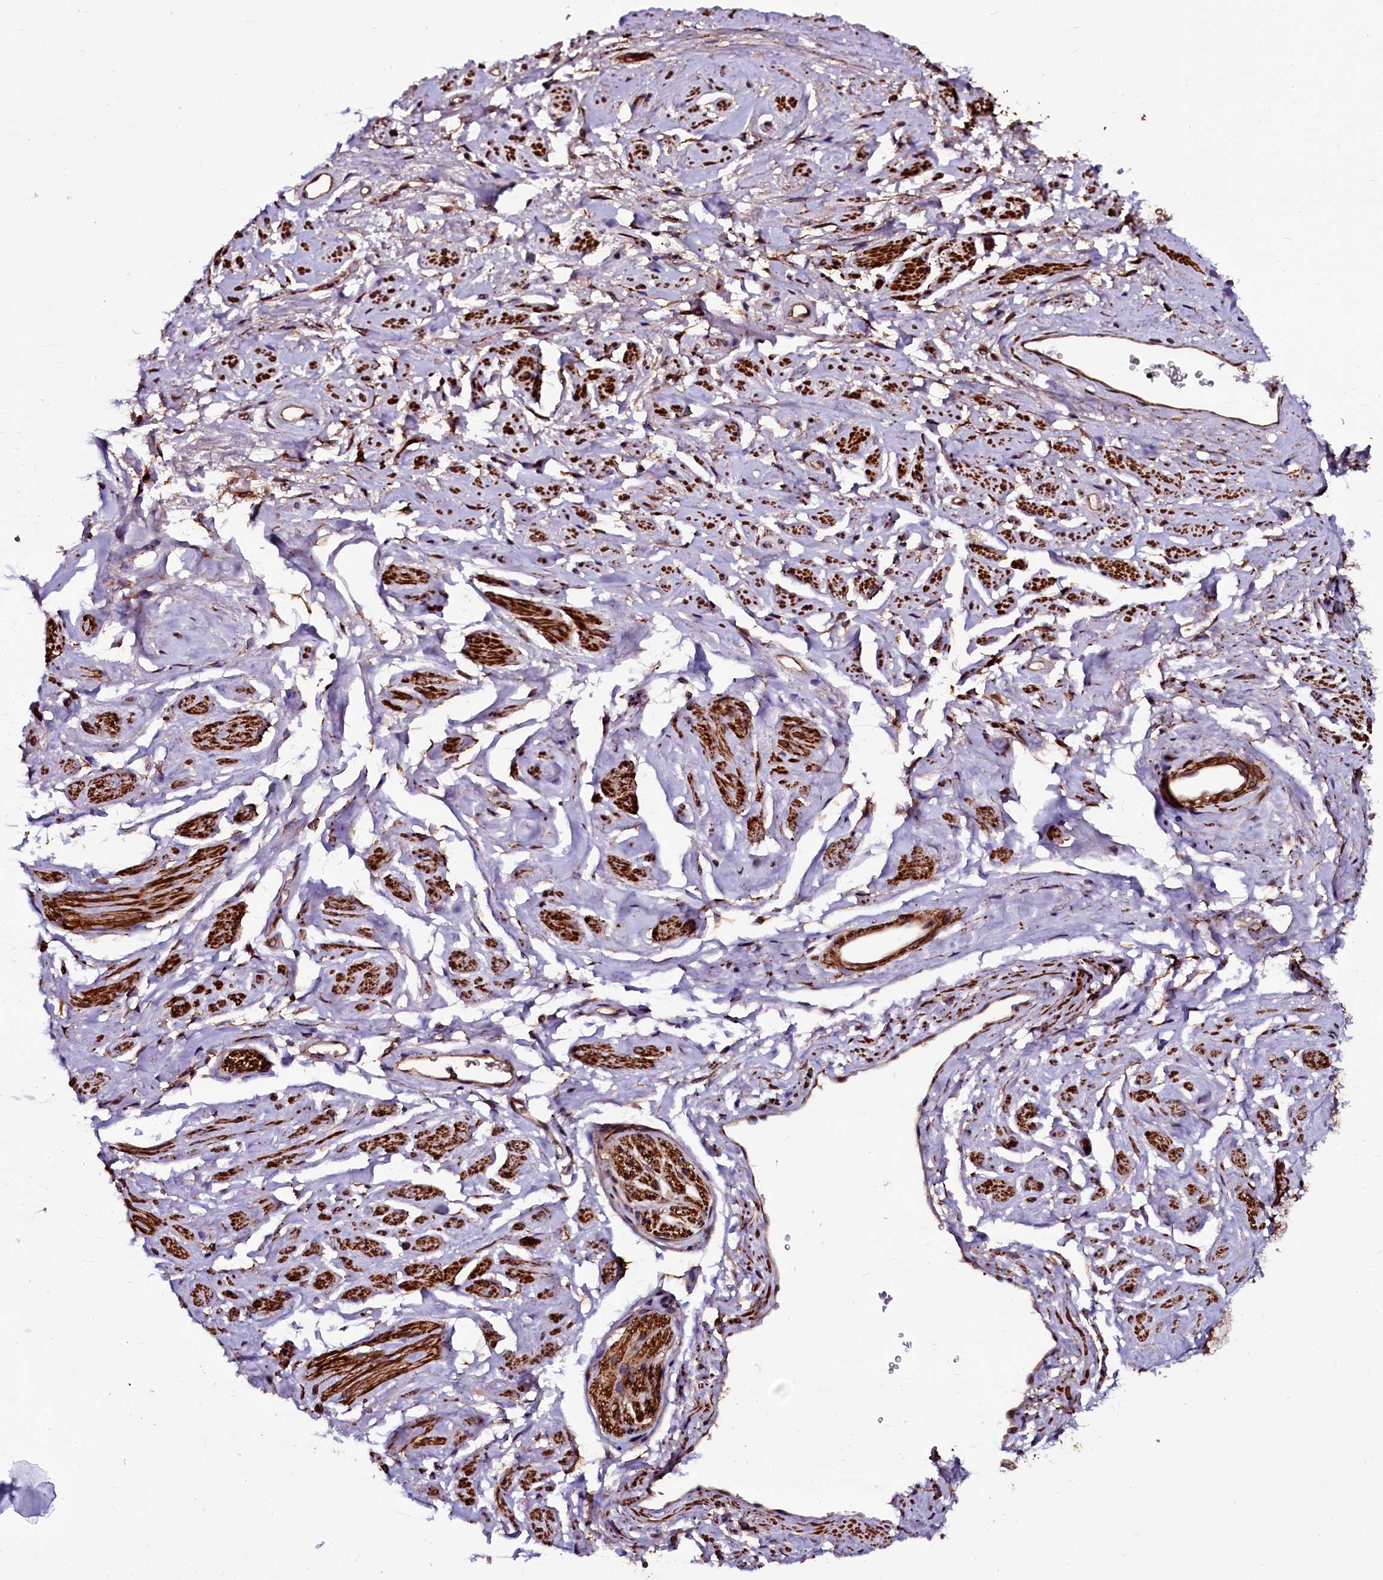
{"staining": {"intensity": "moderate", "quantity": ">75%", "location": "cytoplasmic/membranous,nuclear"}, "tissue": "adipose tissue", "cell_type": "Adipocytes", "image_type": "normal", "snomed": [{"axis": "morphology", "description": "Normal tissue, NOS"}, {"axis": "morphology", "description": "Adenocarcinoma, NOS"}, {"axis": "topography", "description": "Rectum"}, {"axis": "topography", "description": "Vagina"}, {"axis": "topography", "description": "Peripheral nerve tissue"}], "caption": "This image displays normal adipose tissue stained with immunohistochemistry (IHC) to label a protein in brown. The cytoplasmic/membranous,nuclear of adipocytes show moderate positivity for the protein. Nuclei are counter-stained blue.", "gene": "N4BP1", "patient": {"sex": "female", "age": 71}}